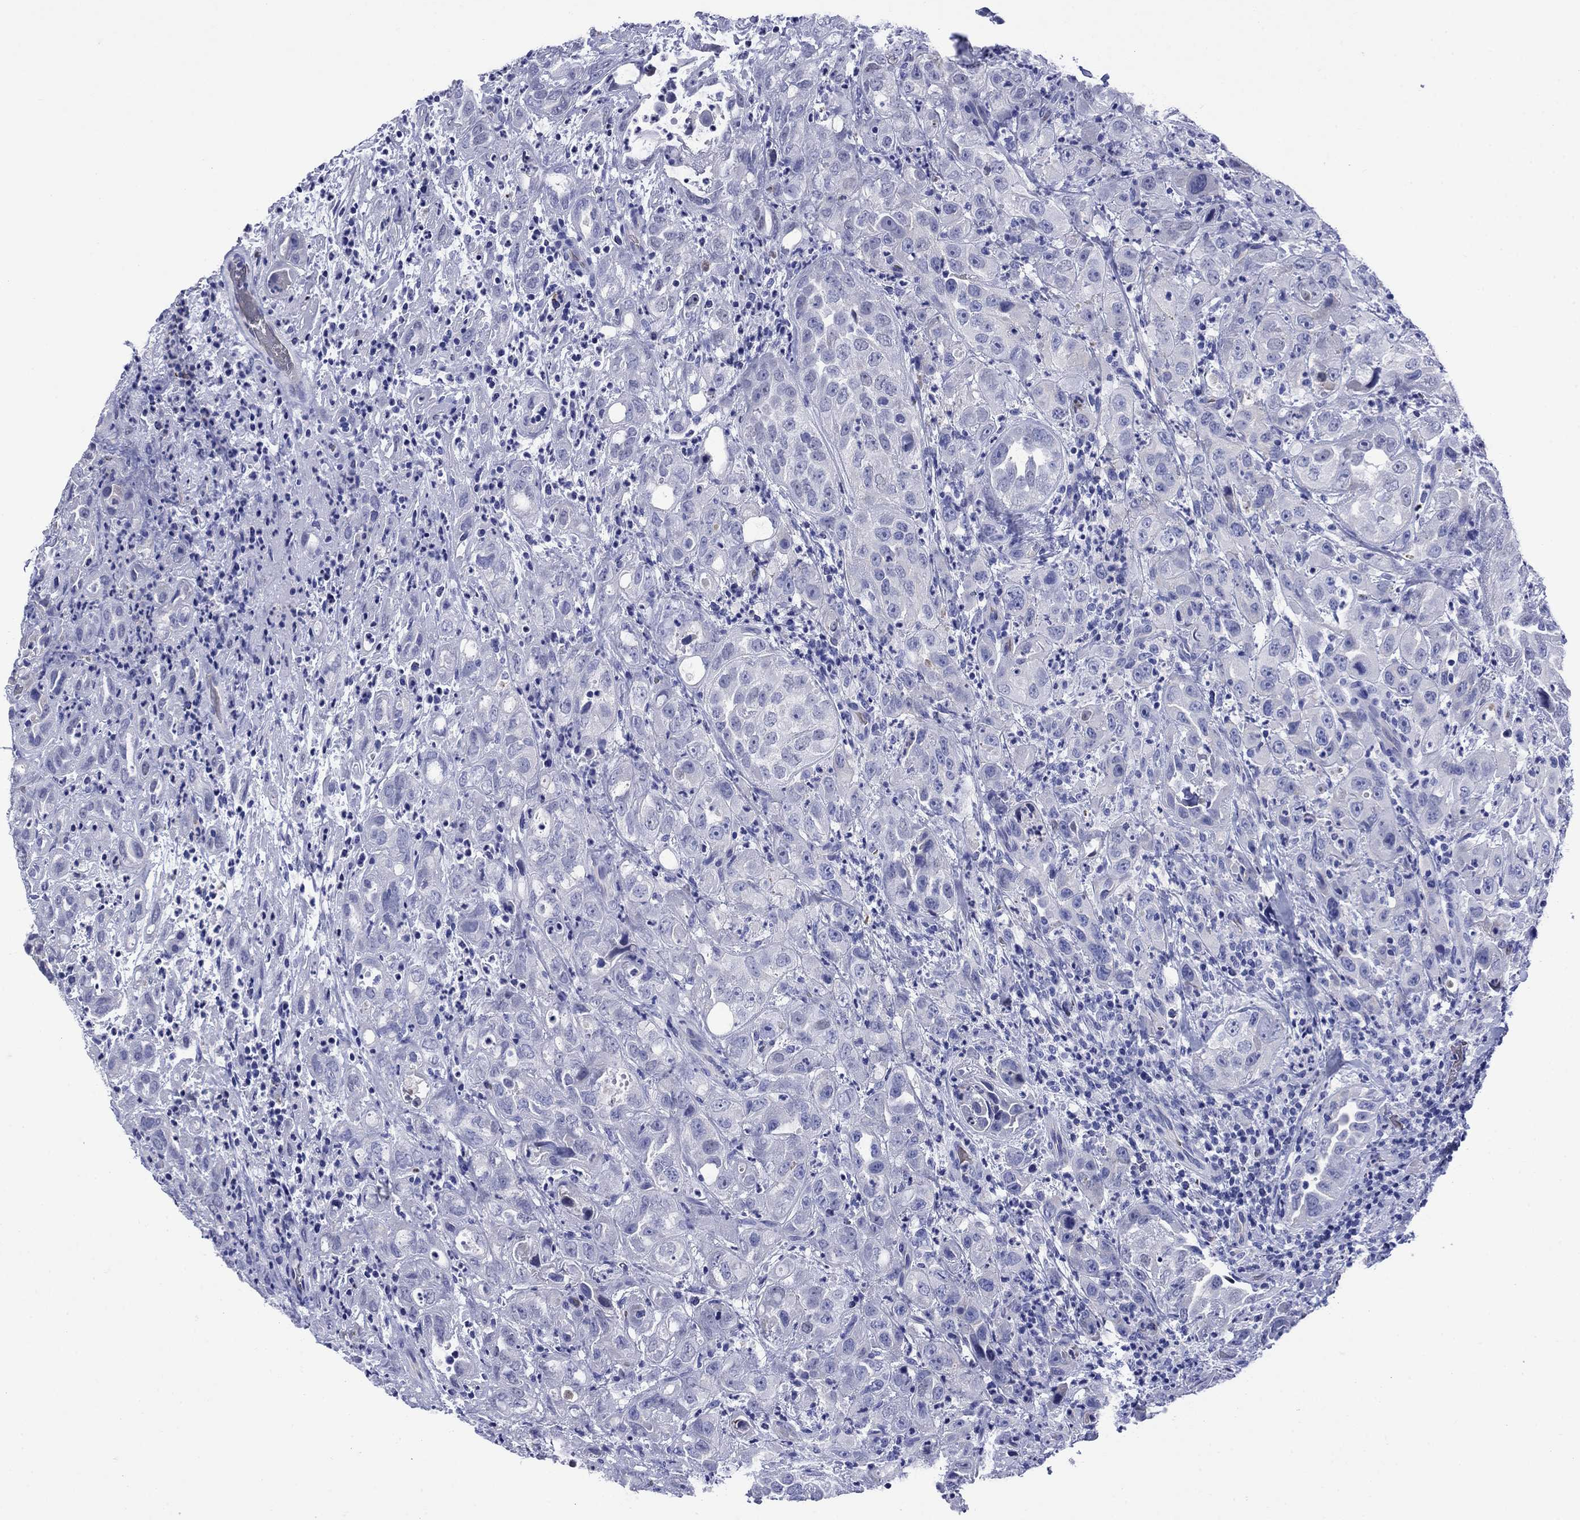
{"staining": {"intensity": "negative", "quantity": "none", "location": "none"}, "tissue": "urothelial cancer", "cell_type": "Tumor cells", "image_type": "cancer", "snomed": [{"axis": "morphology", "description": "Urothelial carcinoma, High grade"}, {"axis": "topography", "description": "Urinary bladder"}], "caption": "This histopathology image is of high-grade urothelial carcinoma stained with immunohistochemistry to label a protein in brown with the nuclei are counter-stained blue. There is no staining in tumor cells.", "gene": "SLC1A2", "patient": {"sex": "female", "age": 41}}